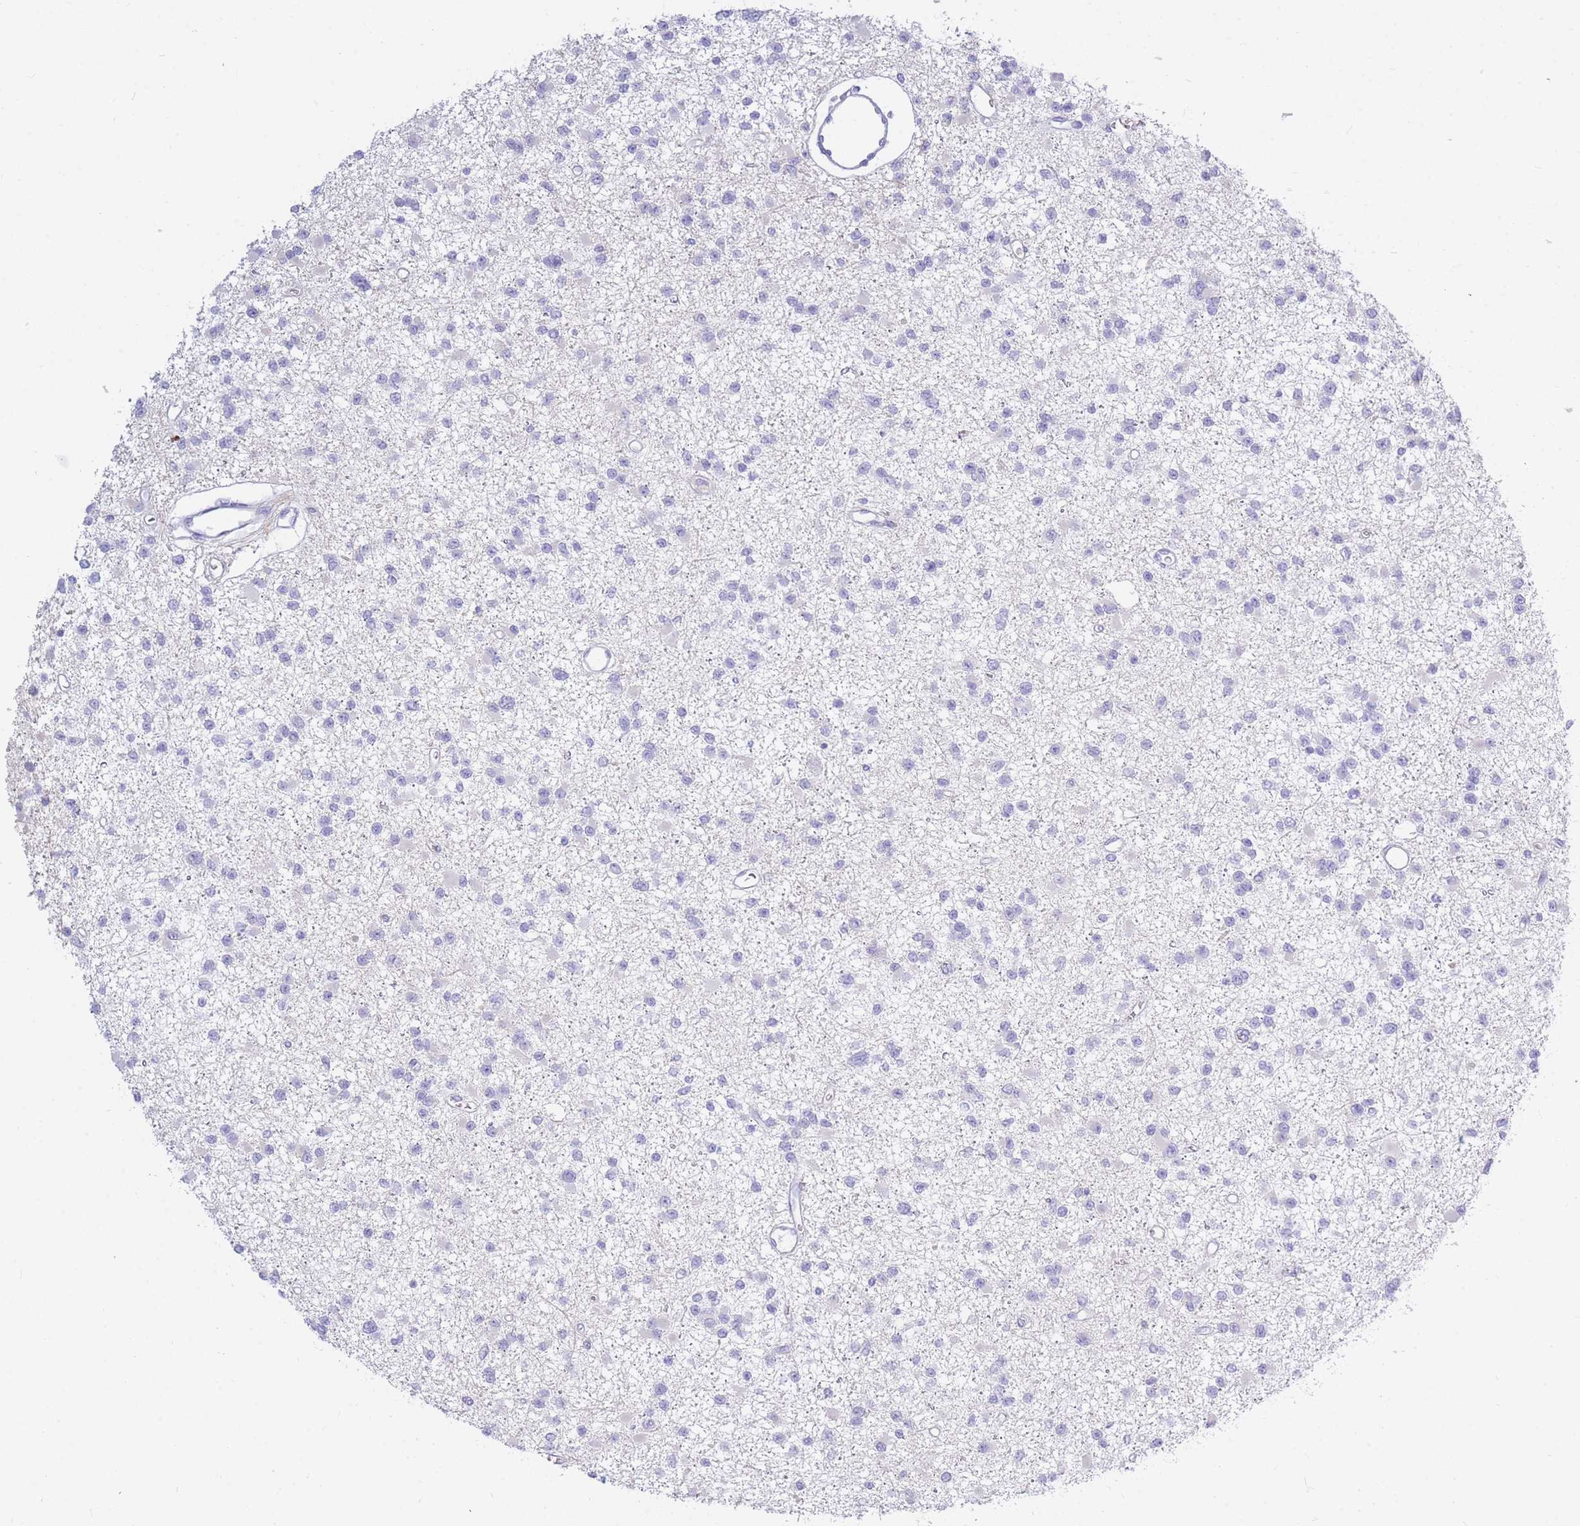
{"staining": {"intensity": "negative", "quantity": "none", "location": "none"}, "tissue": "glioma", "cell_type": "Tumor cells", "image_type": "cancer", "snomed": [{"axis": "morphology", "description": "Glioma, malignant, Low grade"}, {"axis": "topography", "description": "Brain"}], "caption": "There is no significant positivity in tumor cells of low-grade glioma (malignant).", "gene": "TPSD1", "patient": {"sex": "female", "age": 22}}